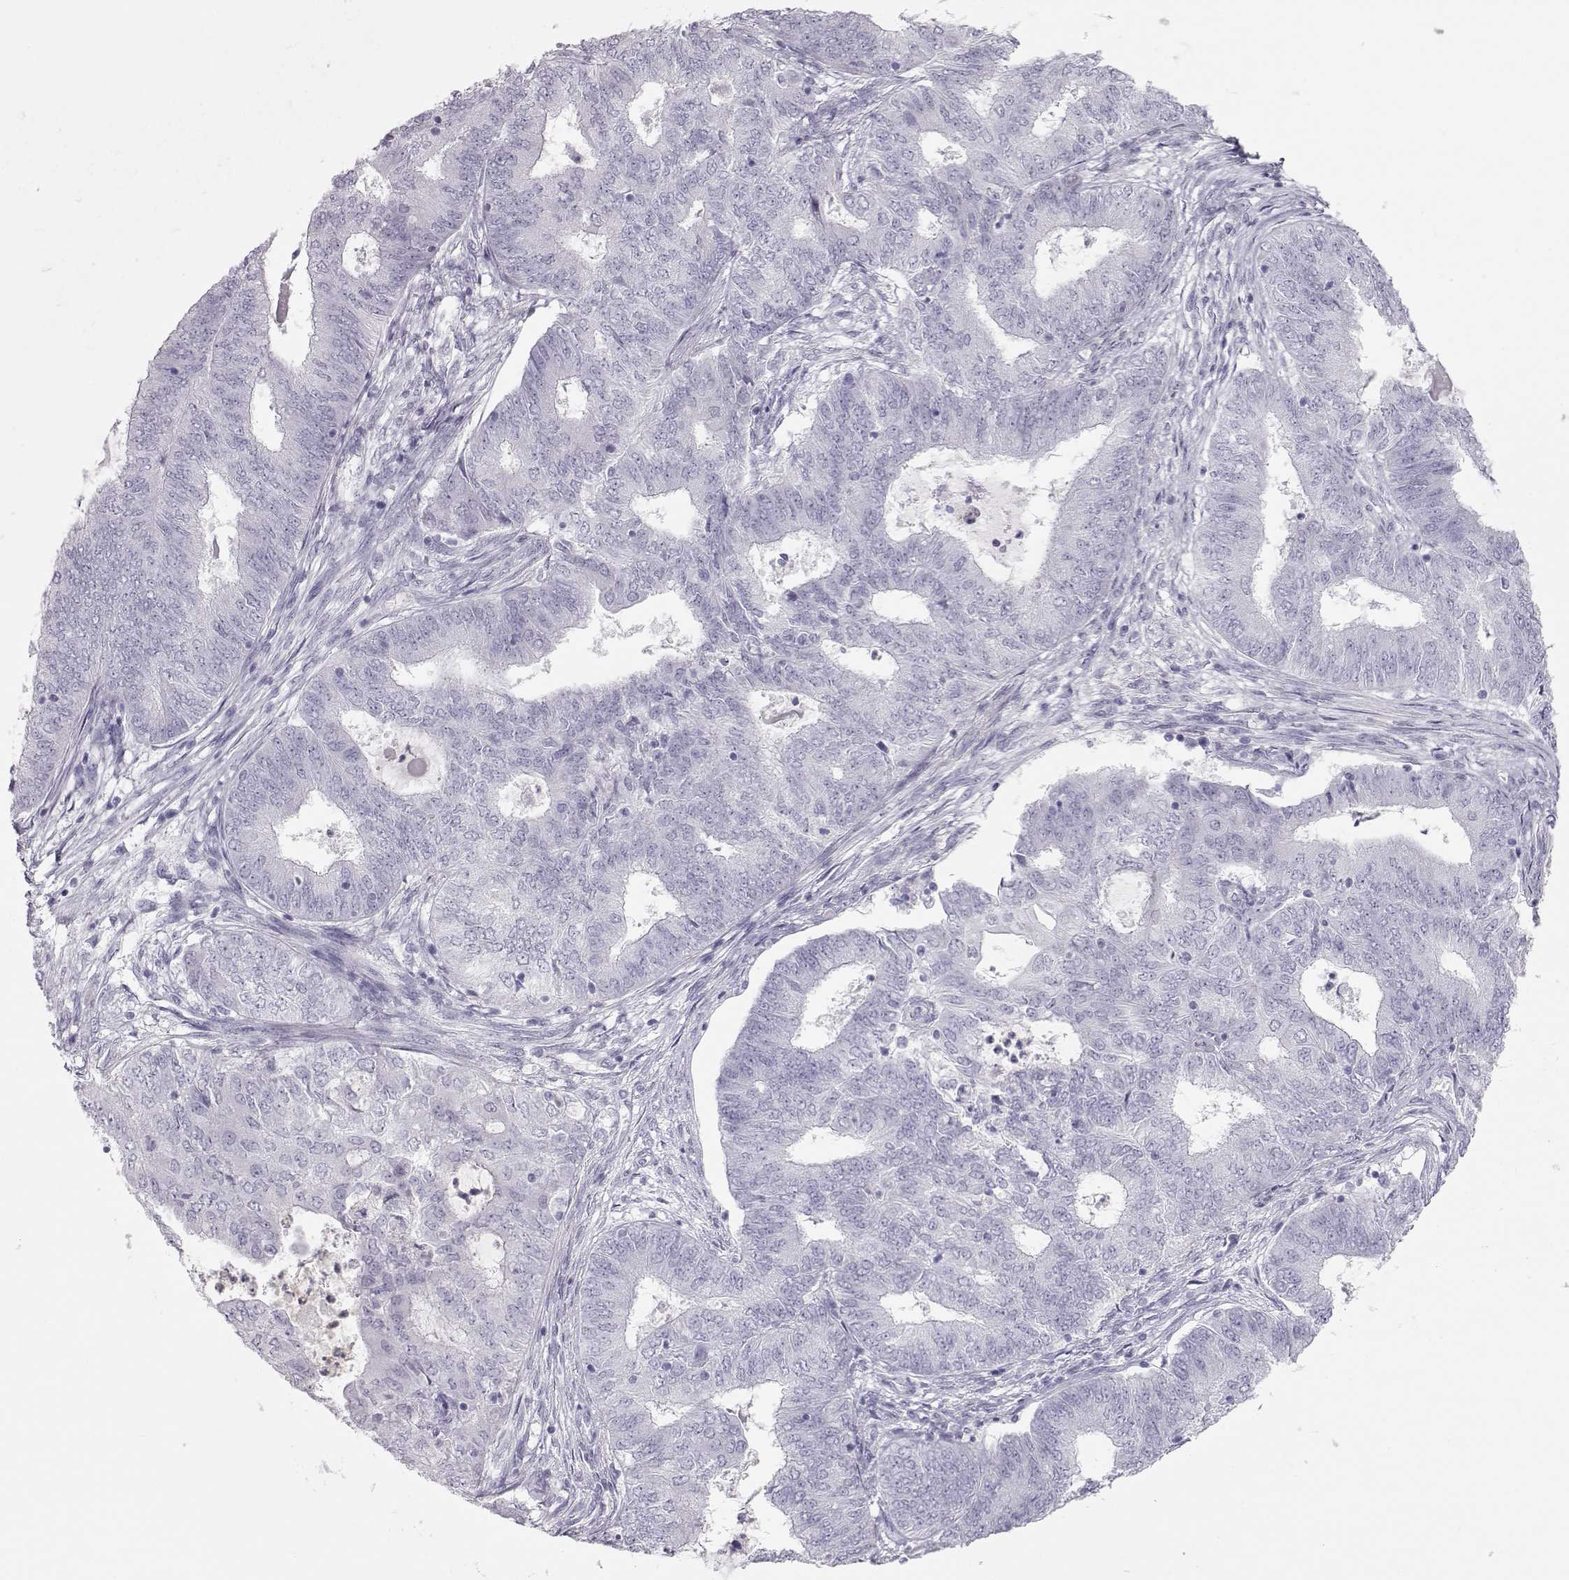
{"staining": {"intensity": "negative", "quantity": "none", "location": "none"}, "tissue": "endometrial cancer", "cell_type": "Tumor cells", "image_type": "cancer", "snomed": [{"axis": "morphology", "description": "Adenocarcinoma, NOS"}, {"axis": "topography", "description": "Endometrium"}], "caption": "An immunohistochemistry image of endometrial cancer is shown. There is no staining in tumor cells of endometrial cancer.", "gene": "MIP", "patient": {"sex": "female", "age": 62}}